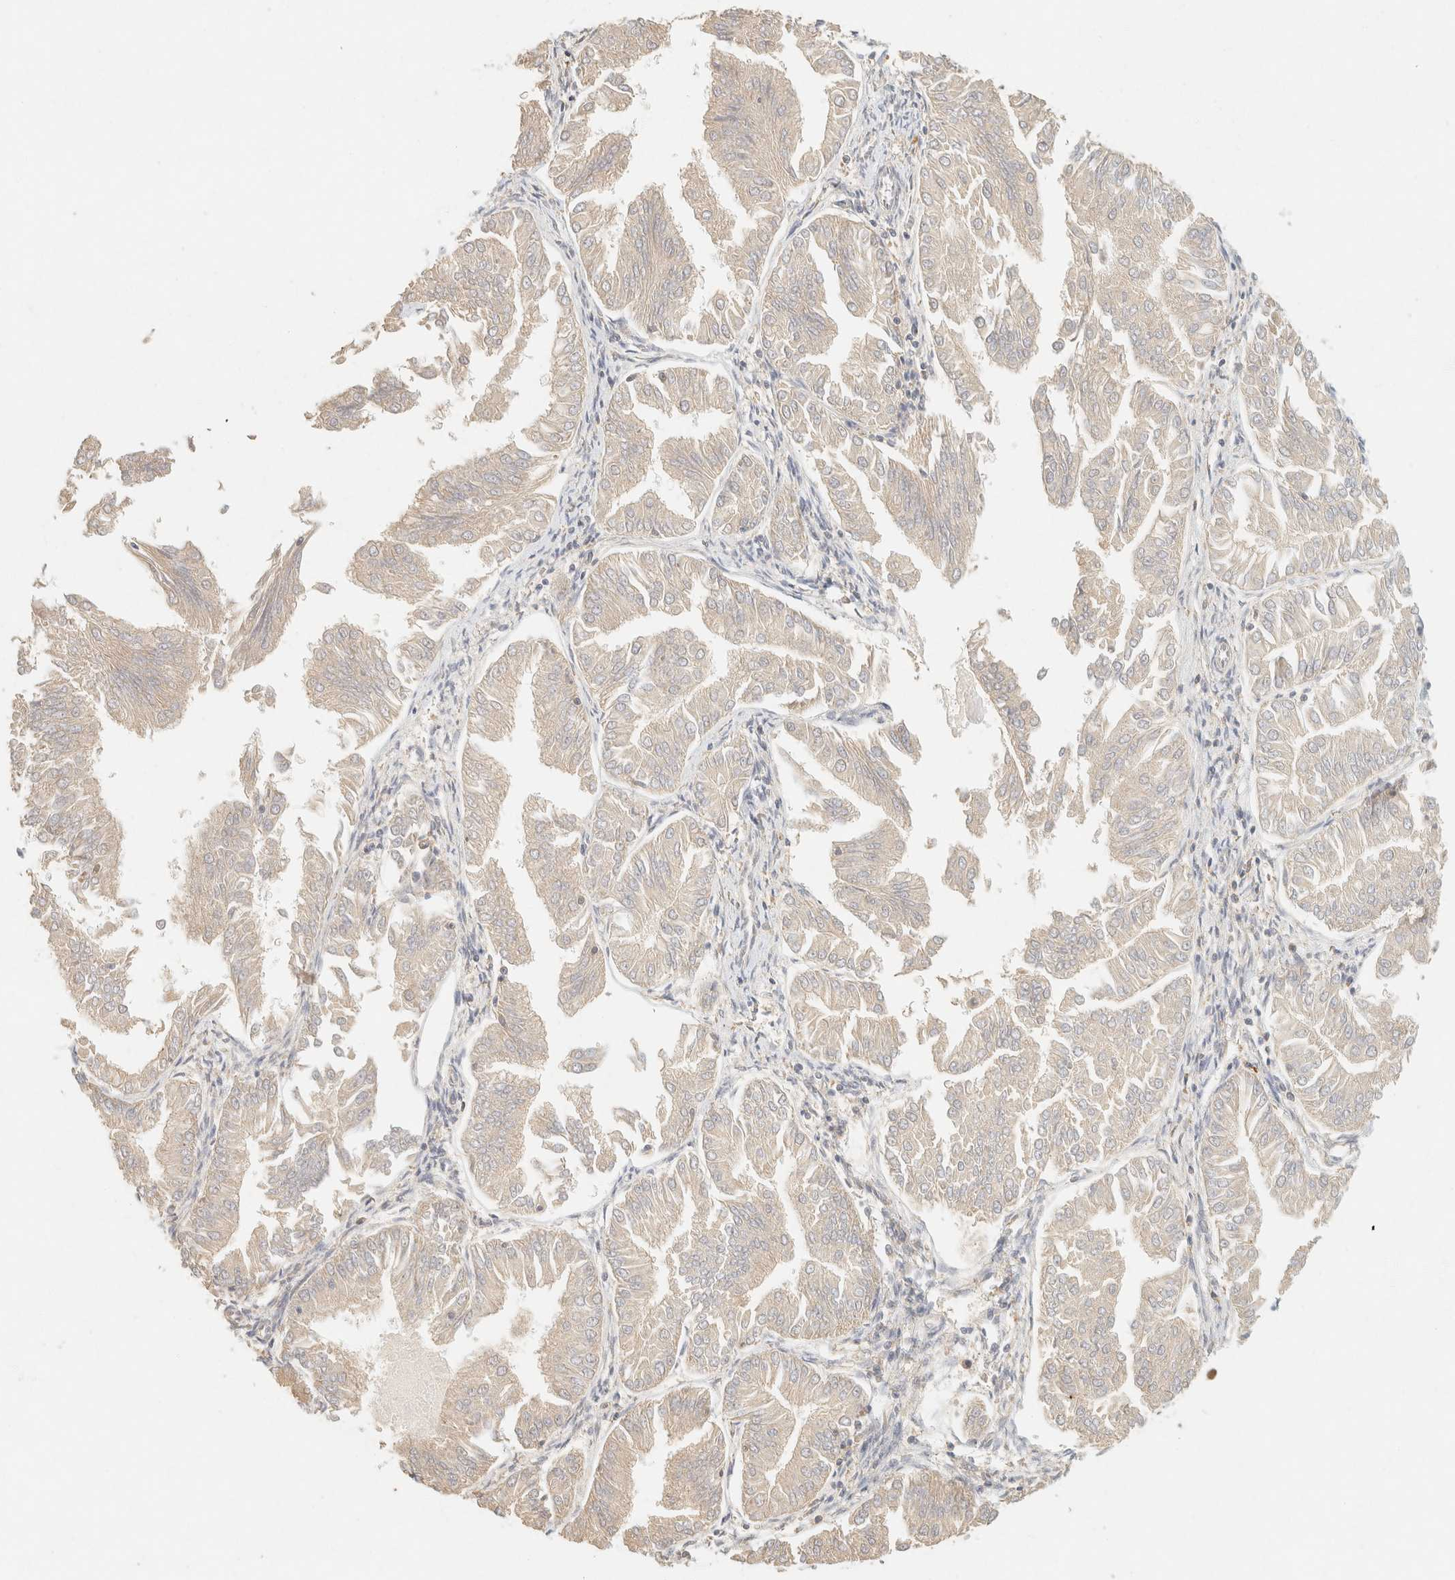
{"staining": {"intensity": "negative", "quantity": "none", "location": "none"}, "tissue": "endometrial cancer", "cell_type": "Tumor cells", "image_type": "cancer", "snomed": [{"axis": "morphology", "description": "Adenocarcinoma, NOS"}, {"axis": "topography", "description": "Endometrium"}], "caption": "Tumor cells show no significant expression in adenocarcinoma (endometrial).", "gene": "TIMD4", "patient": {"sex": "female", "age": 53}}